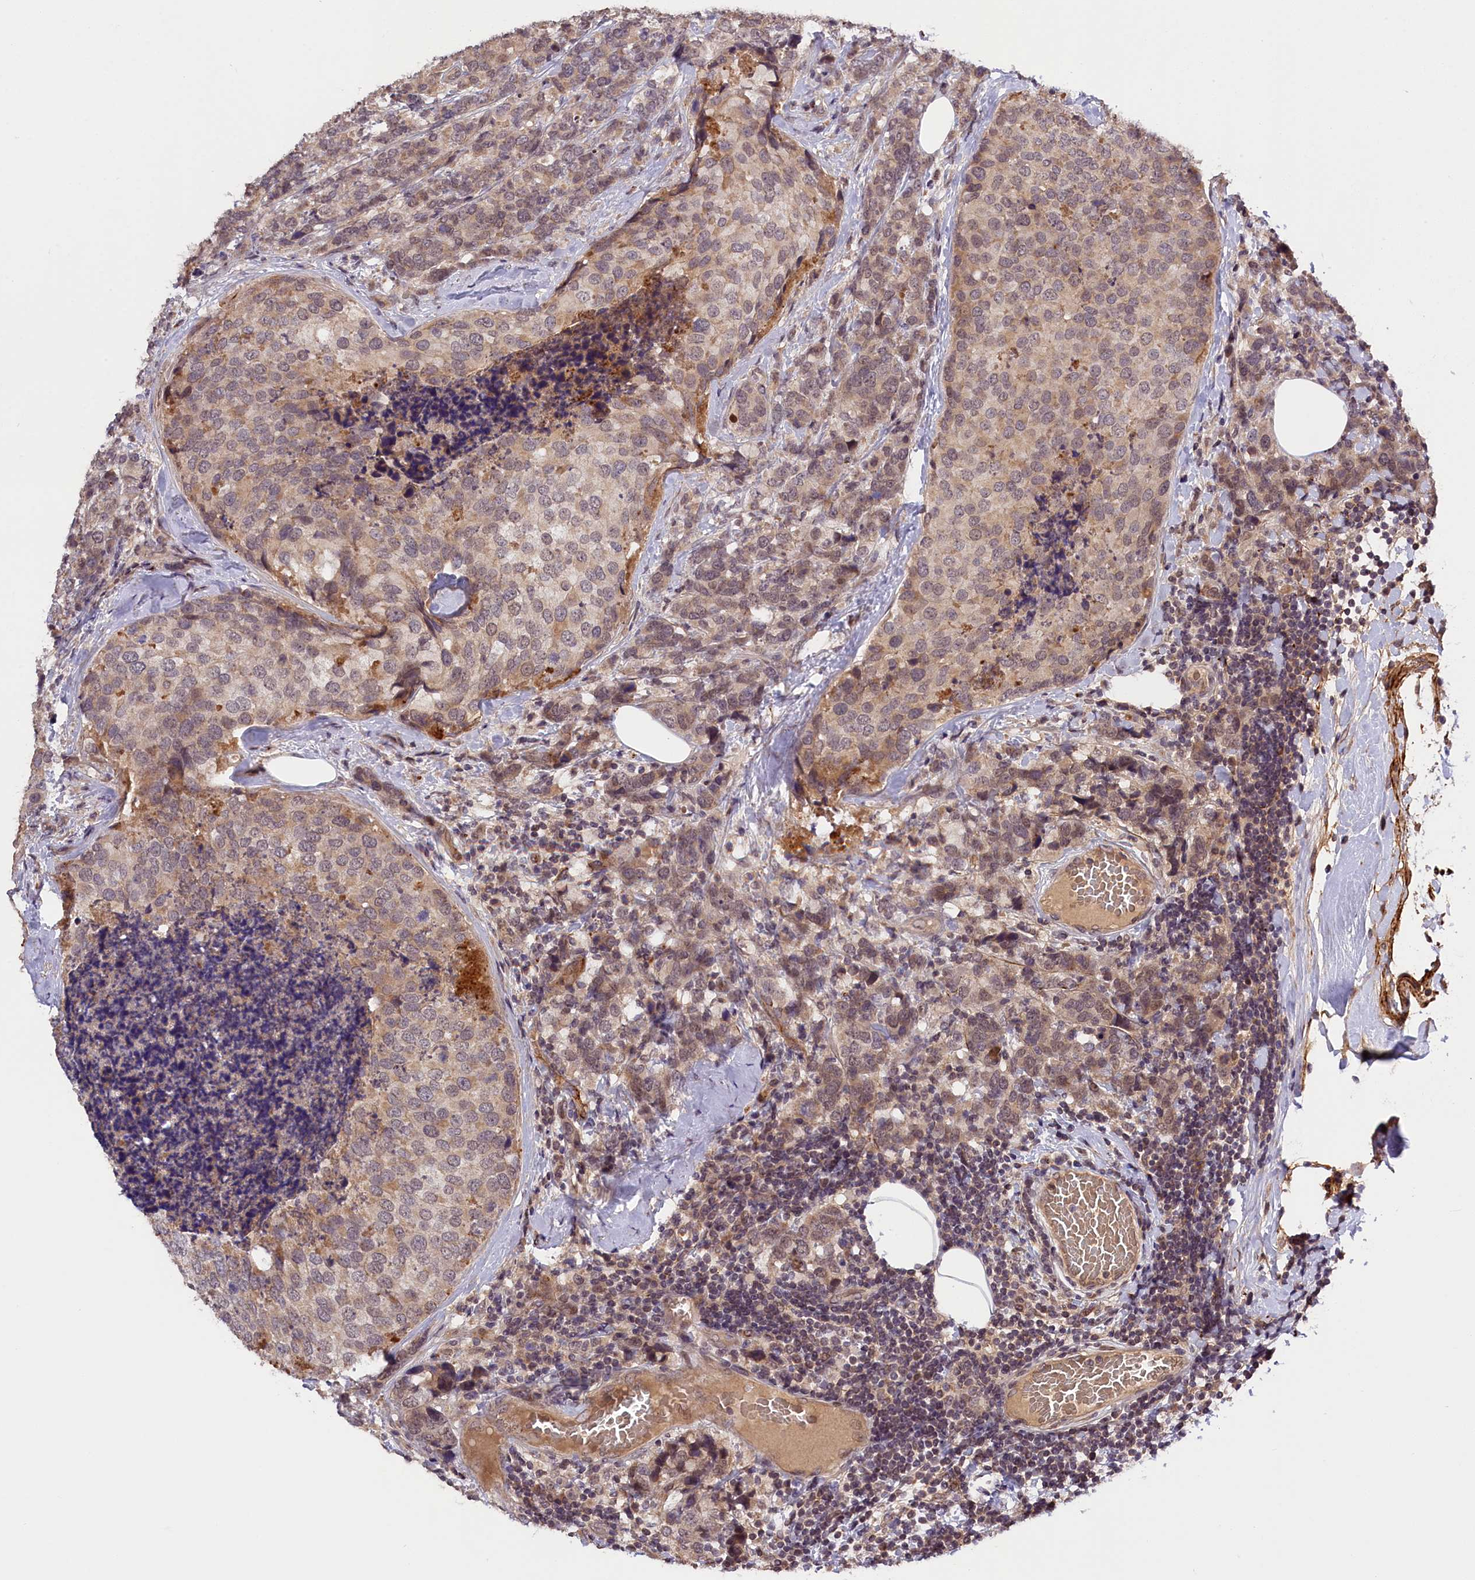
{"staining": {"intensity": "weak", "quantity": "25%-75%", "location": "cytoplasmic/membranous,nuclear"}, "tissue": "breast cancer", "cell_type": "Tumor cells", "image_type": "cancer", "snomed": [{"axis": "morphology", "description": "Lobular carcinoma"}, {"axis": "topography", "description": "Breast"}], "caption": "Tumor cells exhibit low levels of weak cytoplasmic/membranous and nuclear staining in about 25%-75% of cells in human lobular carcinoma (breast). (DAB (3,3'-diaminobenzidine) IHC with brightfield microscopy, high magnification).", "gene": "ZNF480", "patient": {"sex": "female", "age": 59}}